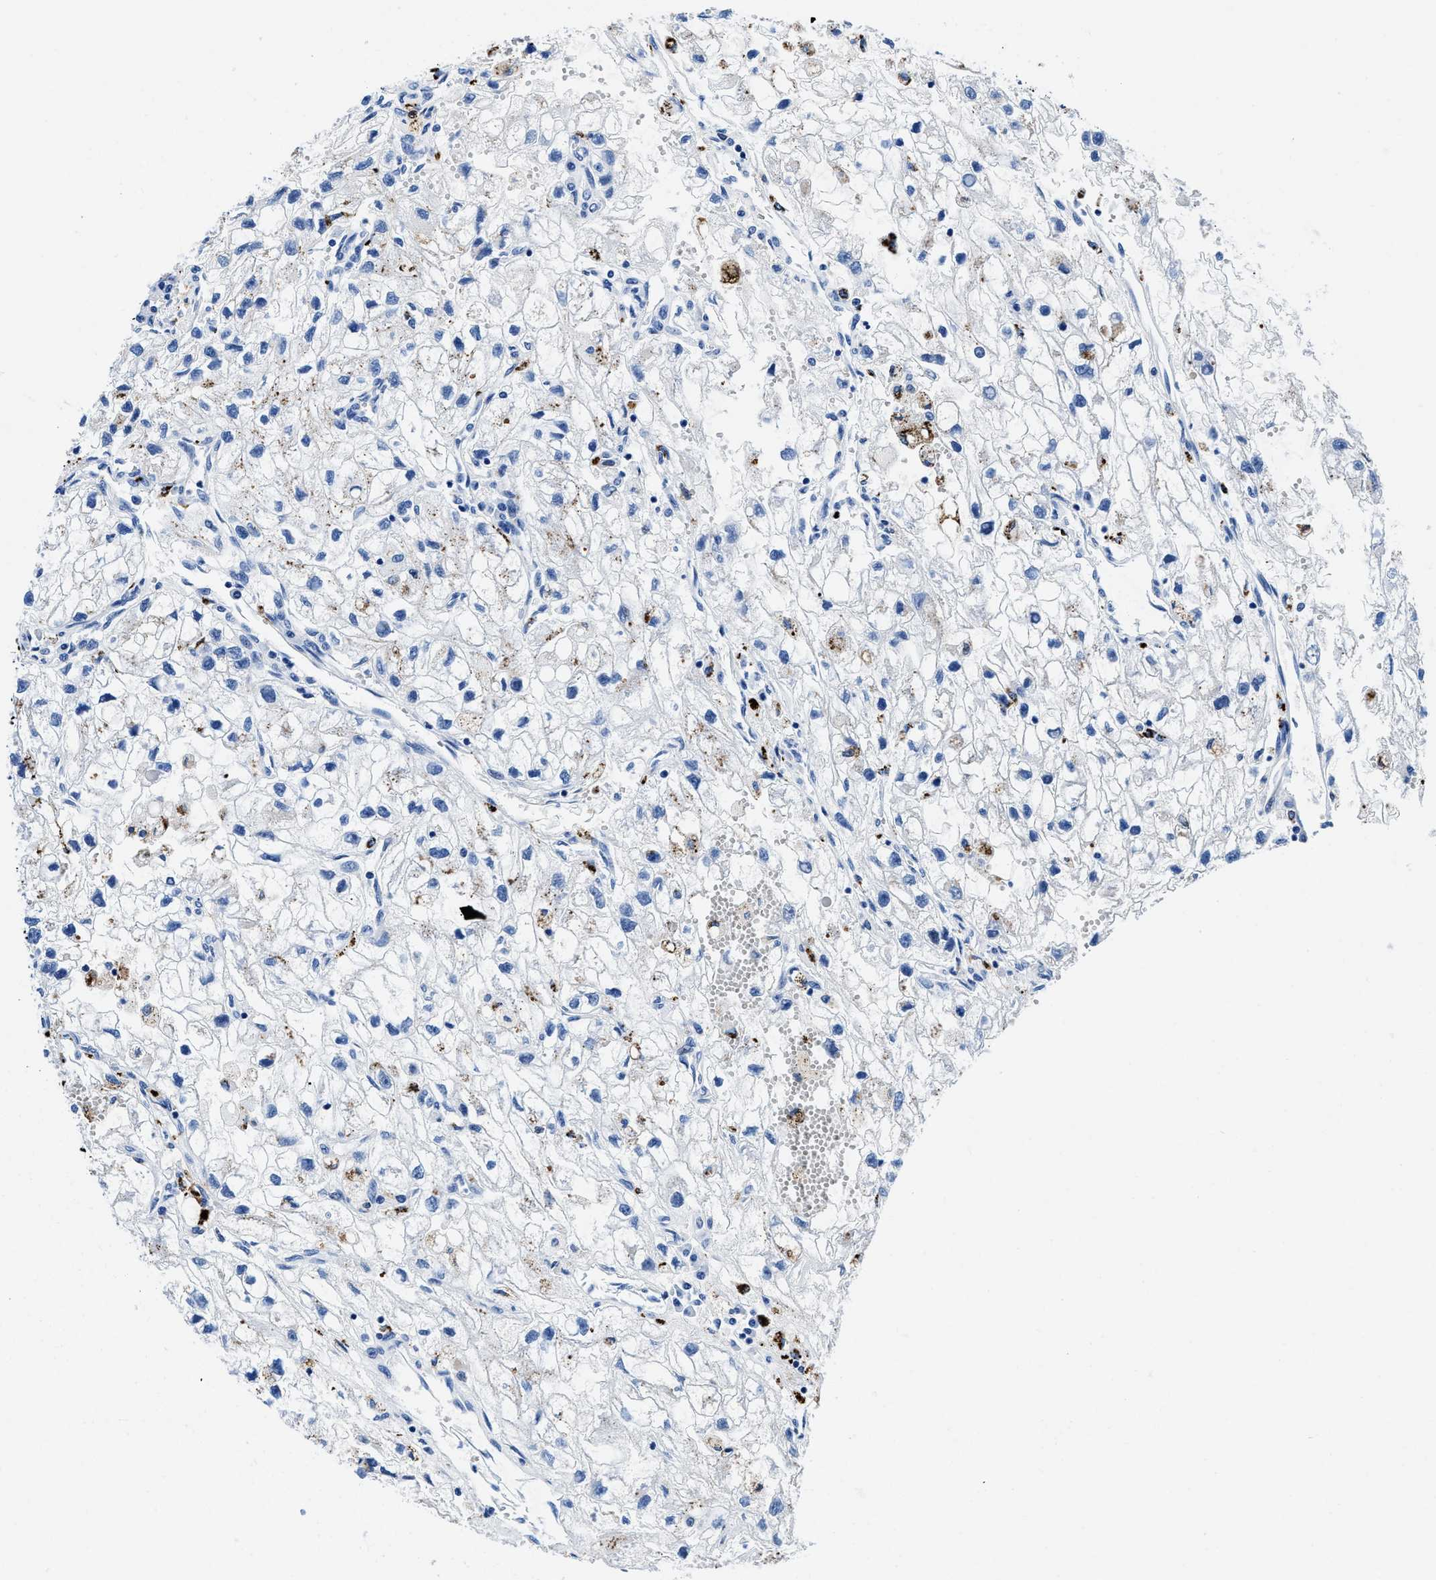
{"staining": {"intensity": "negative", "quantity": "none", "location": "none"}, "tissue": "renal cancer", "cell_type": "Tumor cells", "image_type": "cancer", "snomed": [{"axis": "morphology", "description": "Adenocarcinoma, NOS"}, {"axis": "topography", "description": "Kidney"}], "caption": "Immunohistochemistry (IHC) micrograph of human renal adenocarcinoma stained for a protein (brown), which reveals no staining in tumor cells. (Immunohistochemistry (IHC), brightfield microscopy, high magnification).", "gene": "OR14K1", "patient": {"sex": "female", "age": 70}}